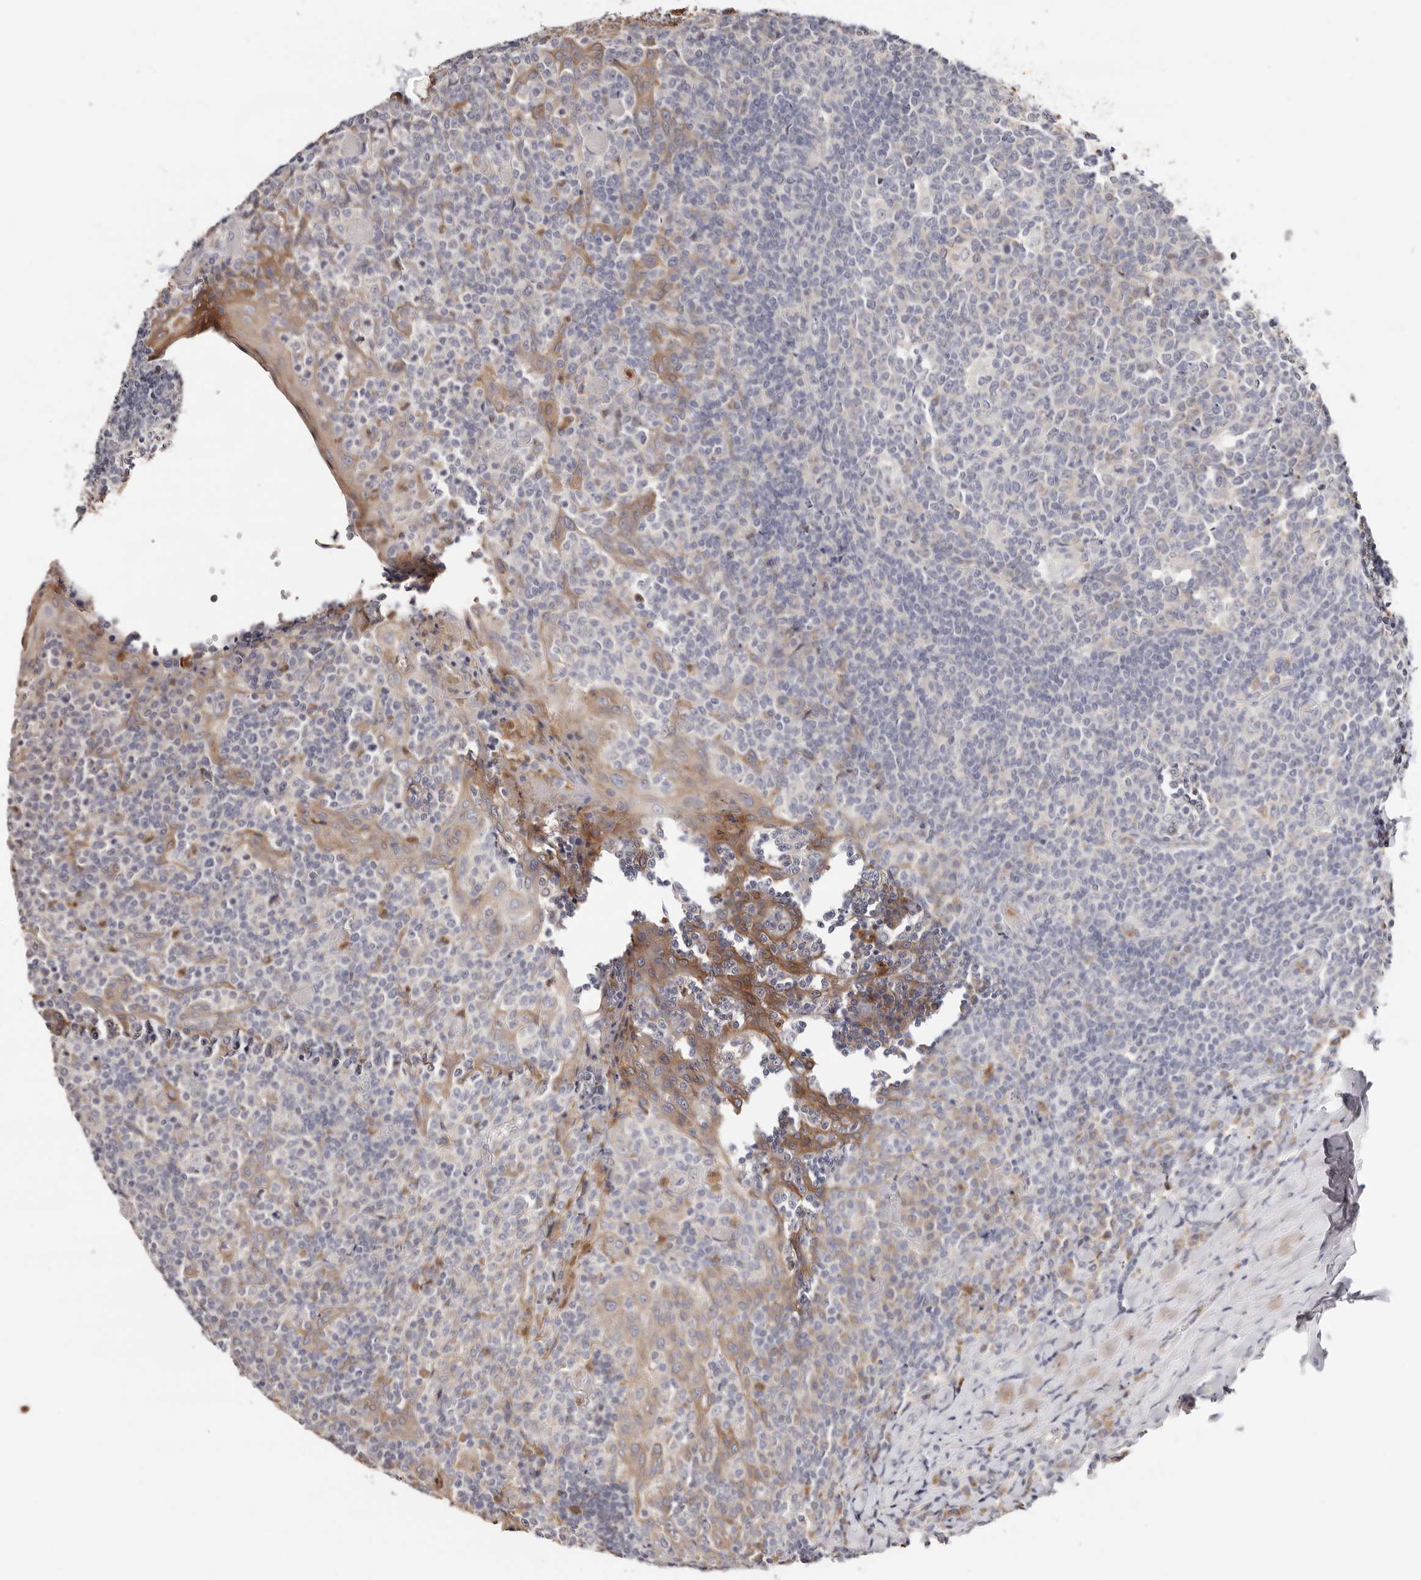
{"staining": {"intensity": "negative", "quantity": "none", "location": "none"}, "tissue": "tonsil", "cell_type": "Germinal center cells", "image_type": "normal", "snomed": [{"axis": "morphology", "description": "Normal tissue, NOS"}, {"axis": "topography", "description": "Tonsil"}], "caption": "Immunohistochemical staining of normal human tonsil demonstrates no significant staining in germinal center cells. The staining is performed using DAB (3,3'-diaminobenzidine) brown chromogen with nuclei counter-stained in using hematoxylin.", "gene": "BCL2L15", "patient": {"sex": "female", "age": 19}}